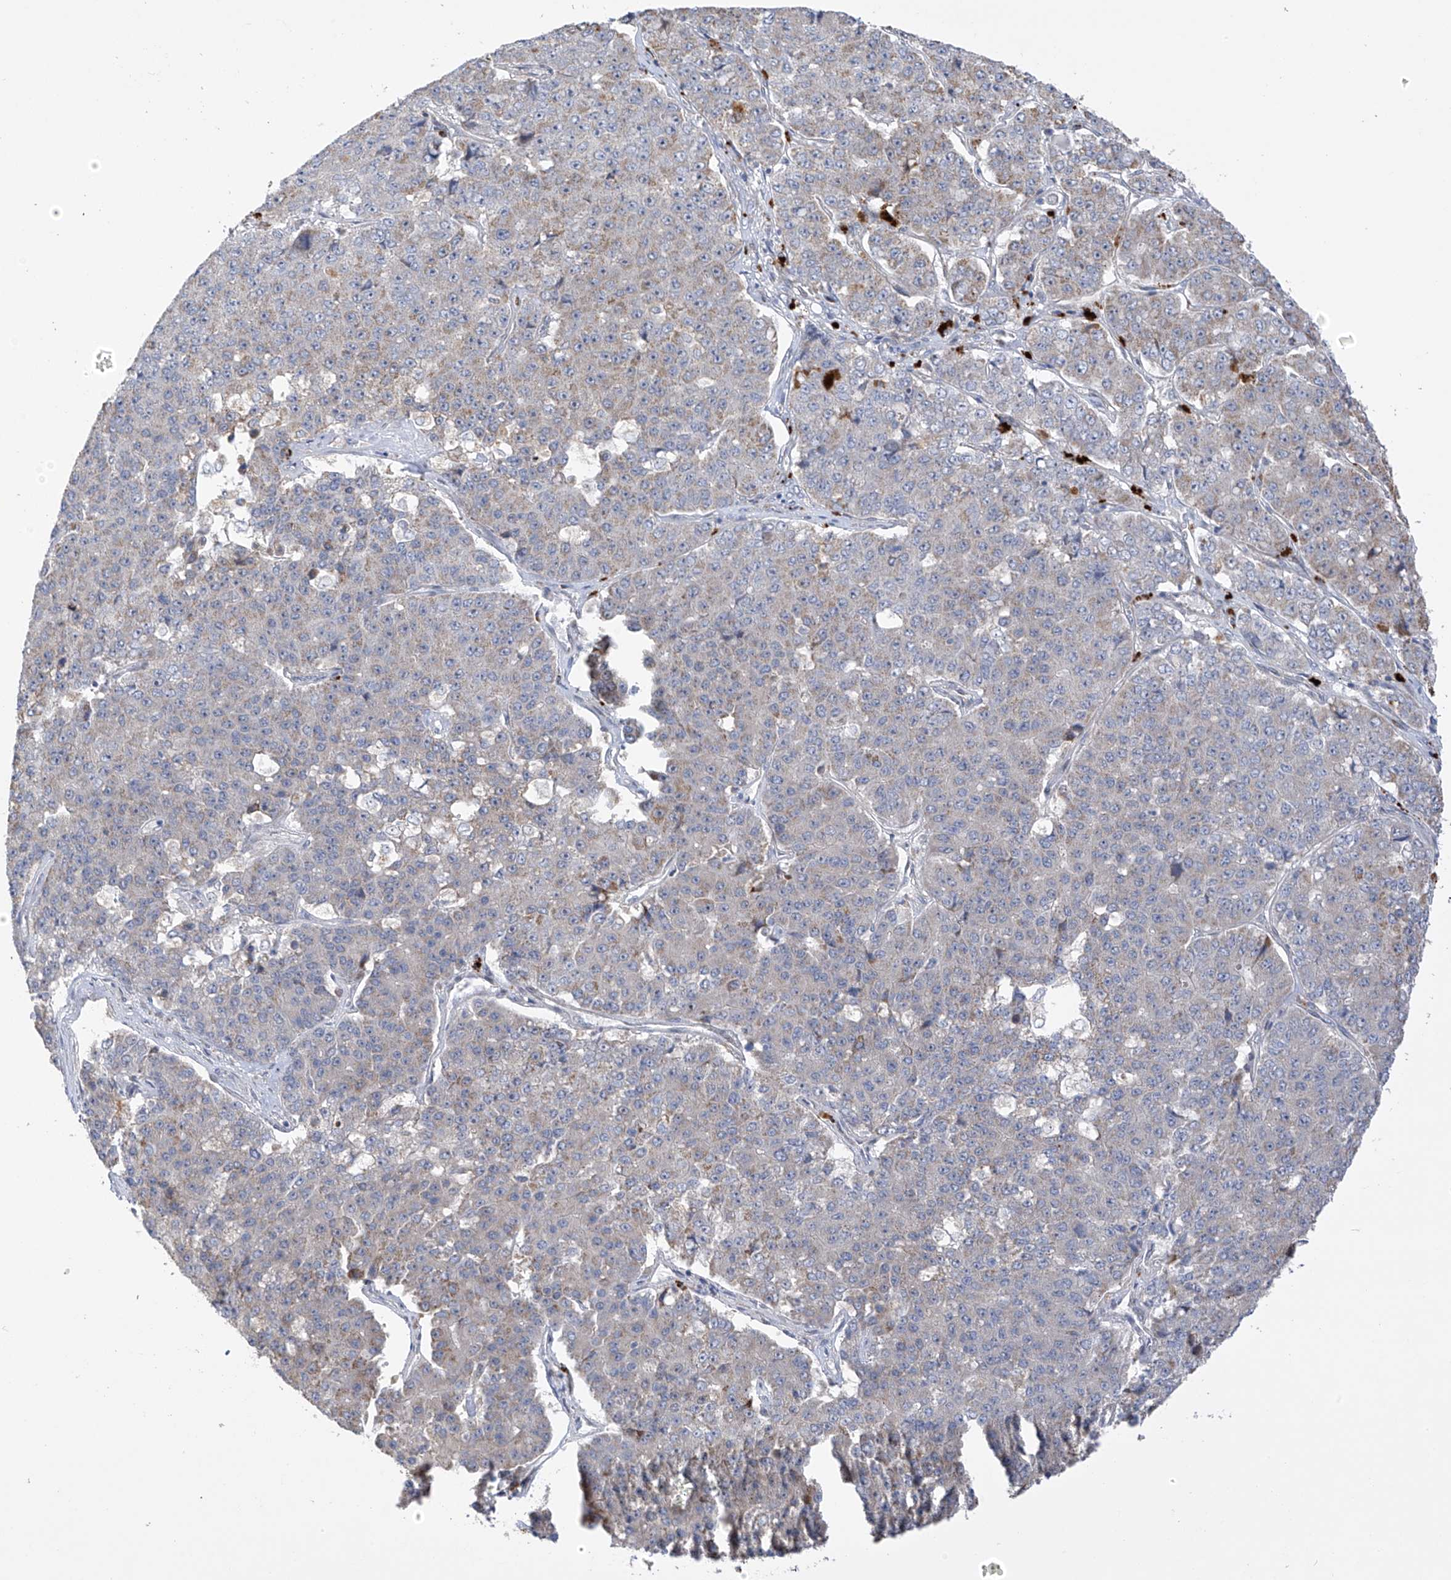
{"staining": {"intensity": "negative", "quantity": "none", "location": "none"}, "tissue": "pancreatic cancer", "cell_type": "Tumor cells", "image_type": "cancer", "snomed": [{"axis": "morphology", "description": "Adenocarcinoma, NOS"}, {"axis": "topography", "description": "Pancreas"}], "caption": "Immunohistochemistry (IHC) photomicrograph of neoplastic tissue: human pancreatic cancer stained with DAB displays no significant protein expression in tumor cells.", "gene": "ZNF641", "patient": {"sex": "male", "age": 50}}